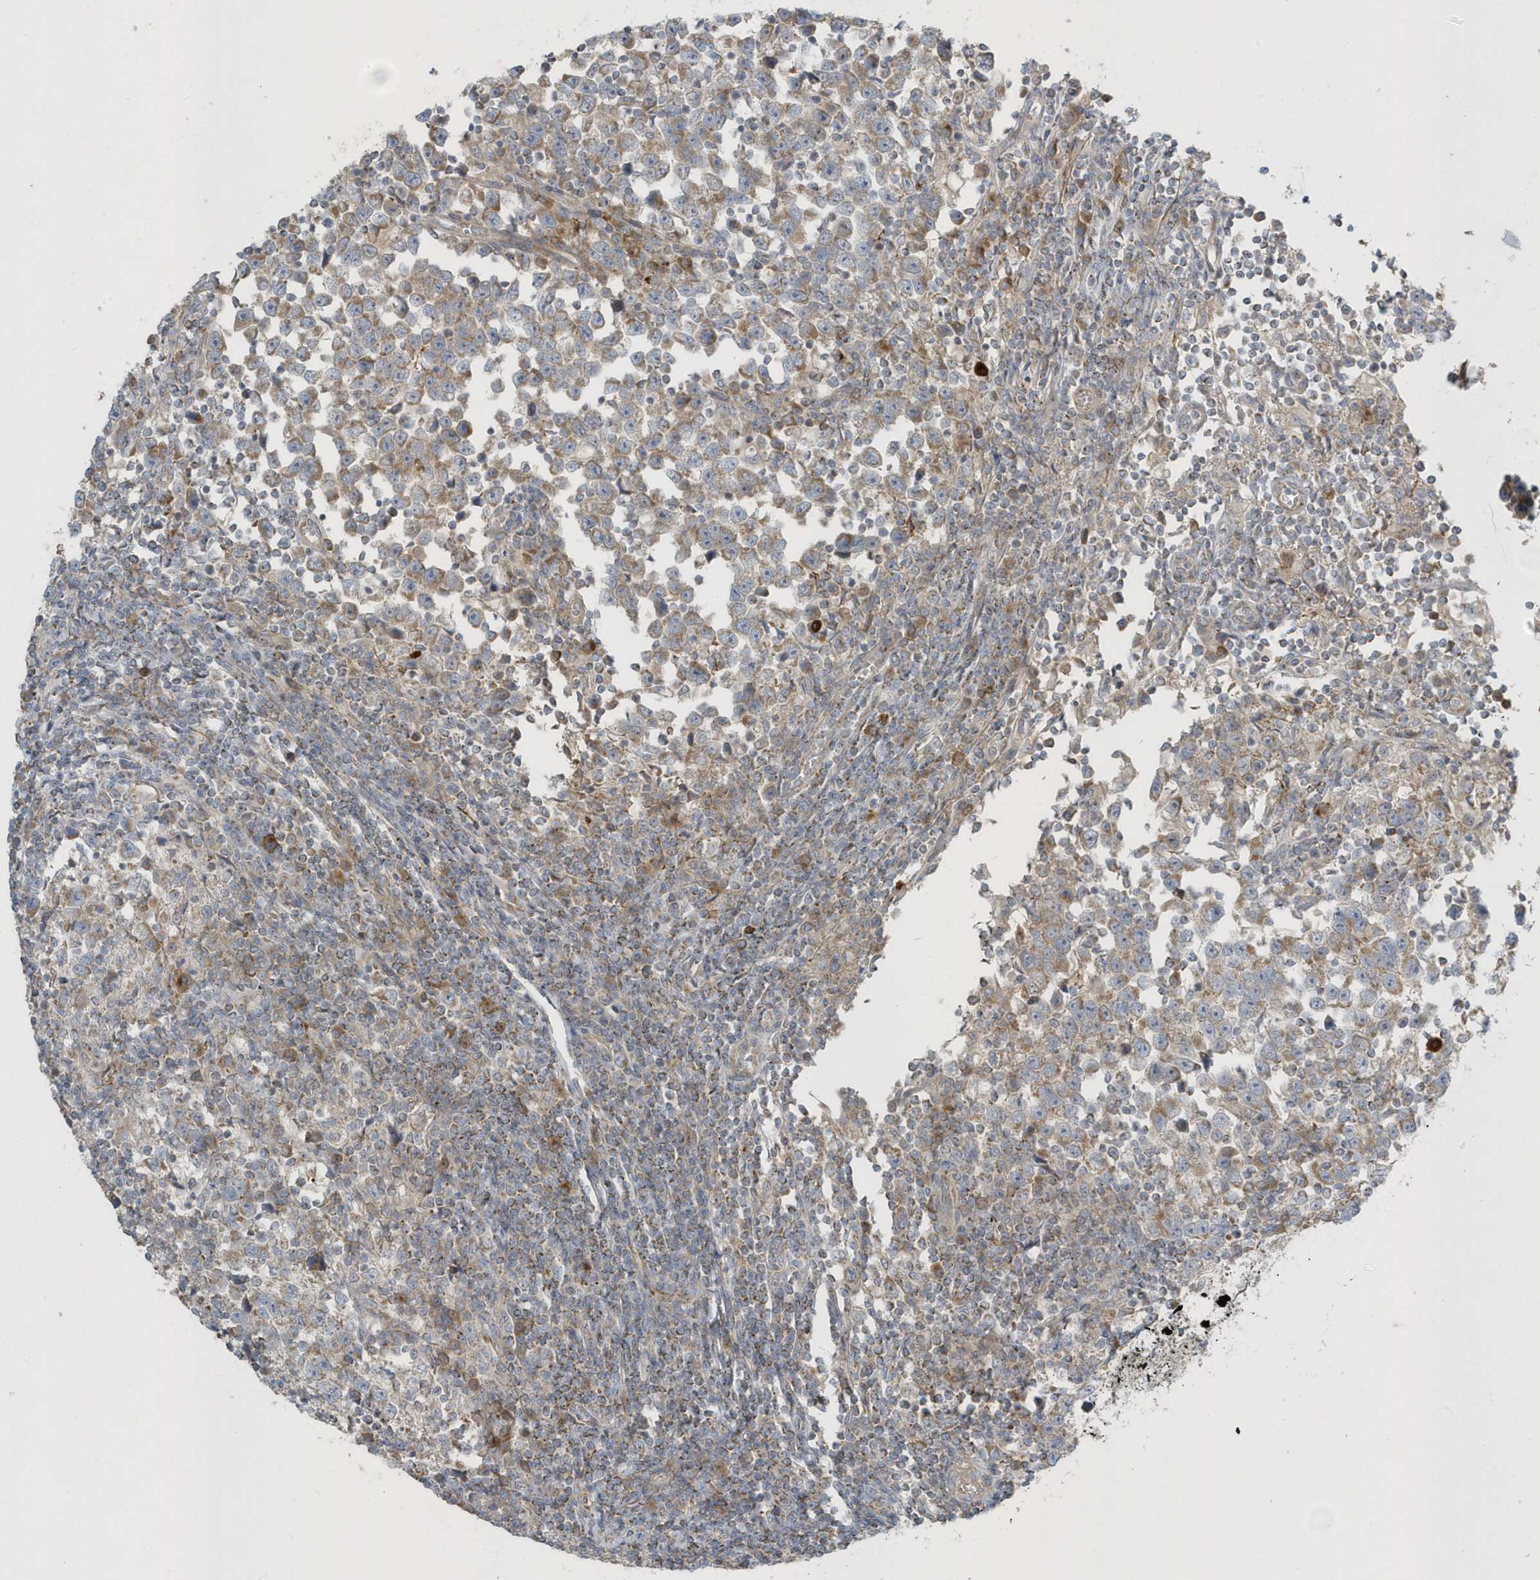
{"staining": {"intensity": "weak", "quantity": "25%-75%", "location": "cytoplasmic/membranous"}, "tissue": "testis cancer", "cell_type": "Tumor cells", "image_type": "cancer", "snomed": [{"axis": "morphology", "description": "Normal tissue, NOS"}, {"axis": "morphology", "description": "Seminoma, NOS"}, {"axis": "topography", "description": "Testis"}], "caption": "Tumor cells display weak cytoplasmic/membranous positivity in about 25%-75% of cells in testis cancer.", "gene": "SLC38A2", "patient": {"sex": "male", "age": 43}}